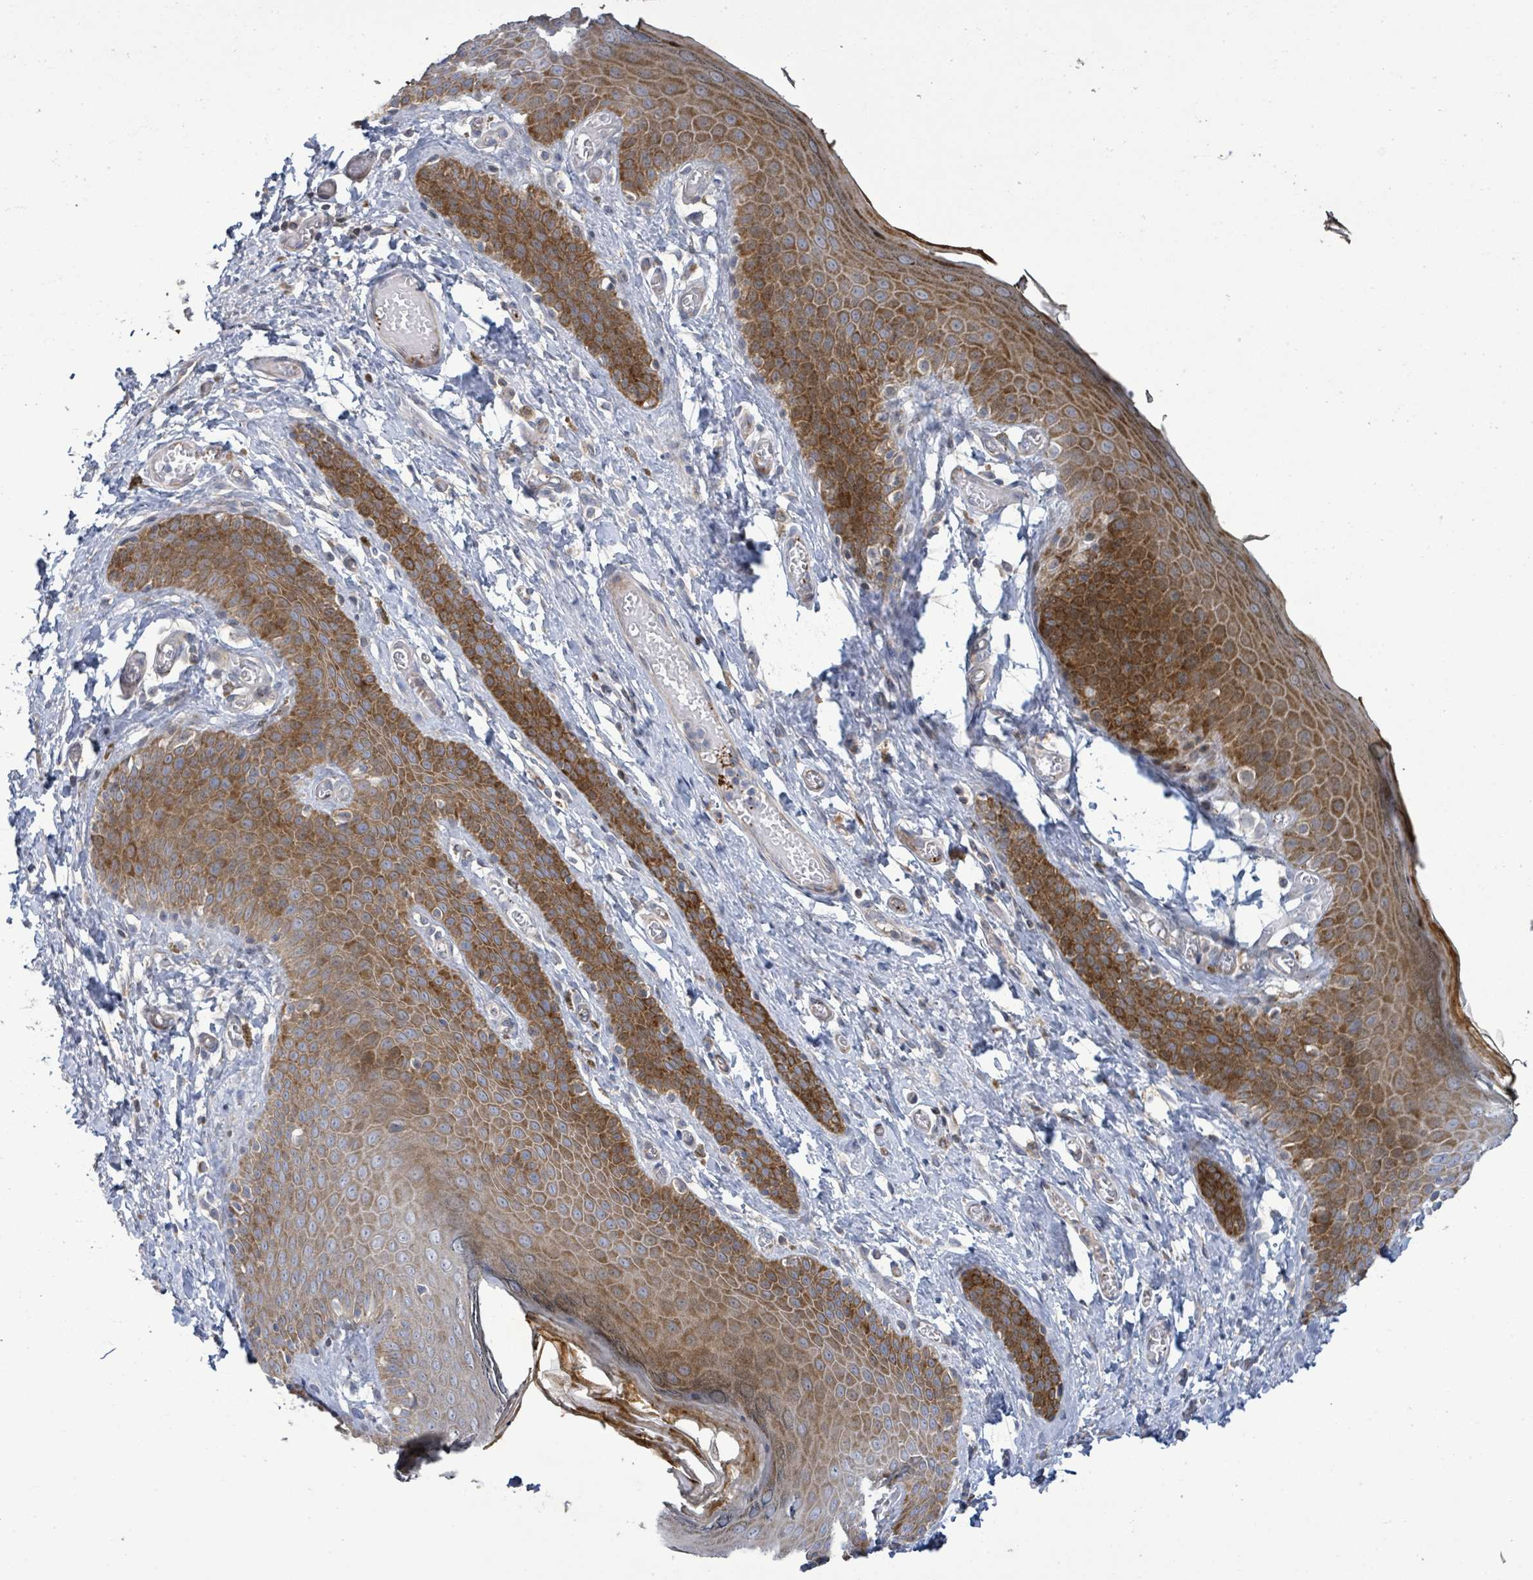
{"staining": {"intensity": "strong", "quantity": ">75%", "location": "cytoplasmic/membranous"}, "tissue": "skin", "cell_type": "Epidermal cells", "image_type": "normal", "snomed": [{"axis": "morphology", "description": "Normal tissue, NOS"}, {"axis": "topography", "description": "Anal"}], "caption": "Human skin stained with a brown dye shows strong cytoplasmic/membranous positive expression in approximately >75% of epidermal cells.", "gene": "LILRA4", "patient": {"sex": "female", "age": 40}}